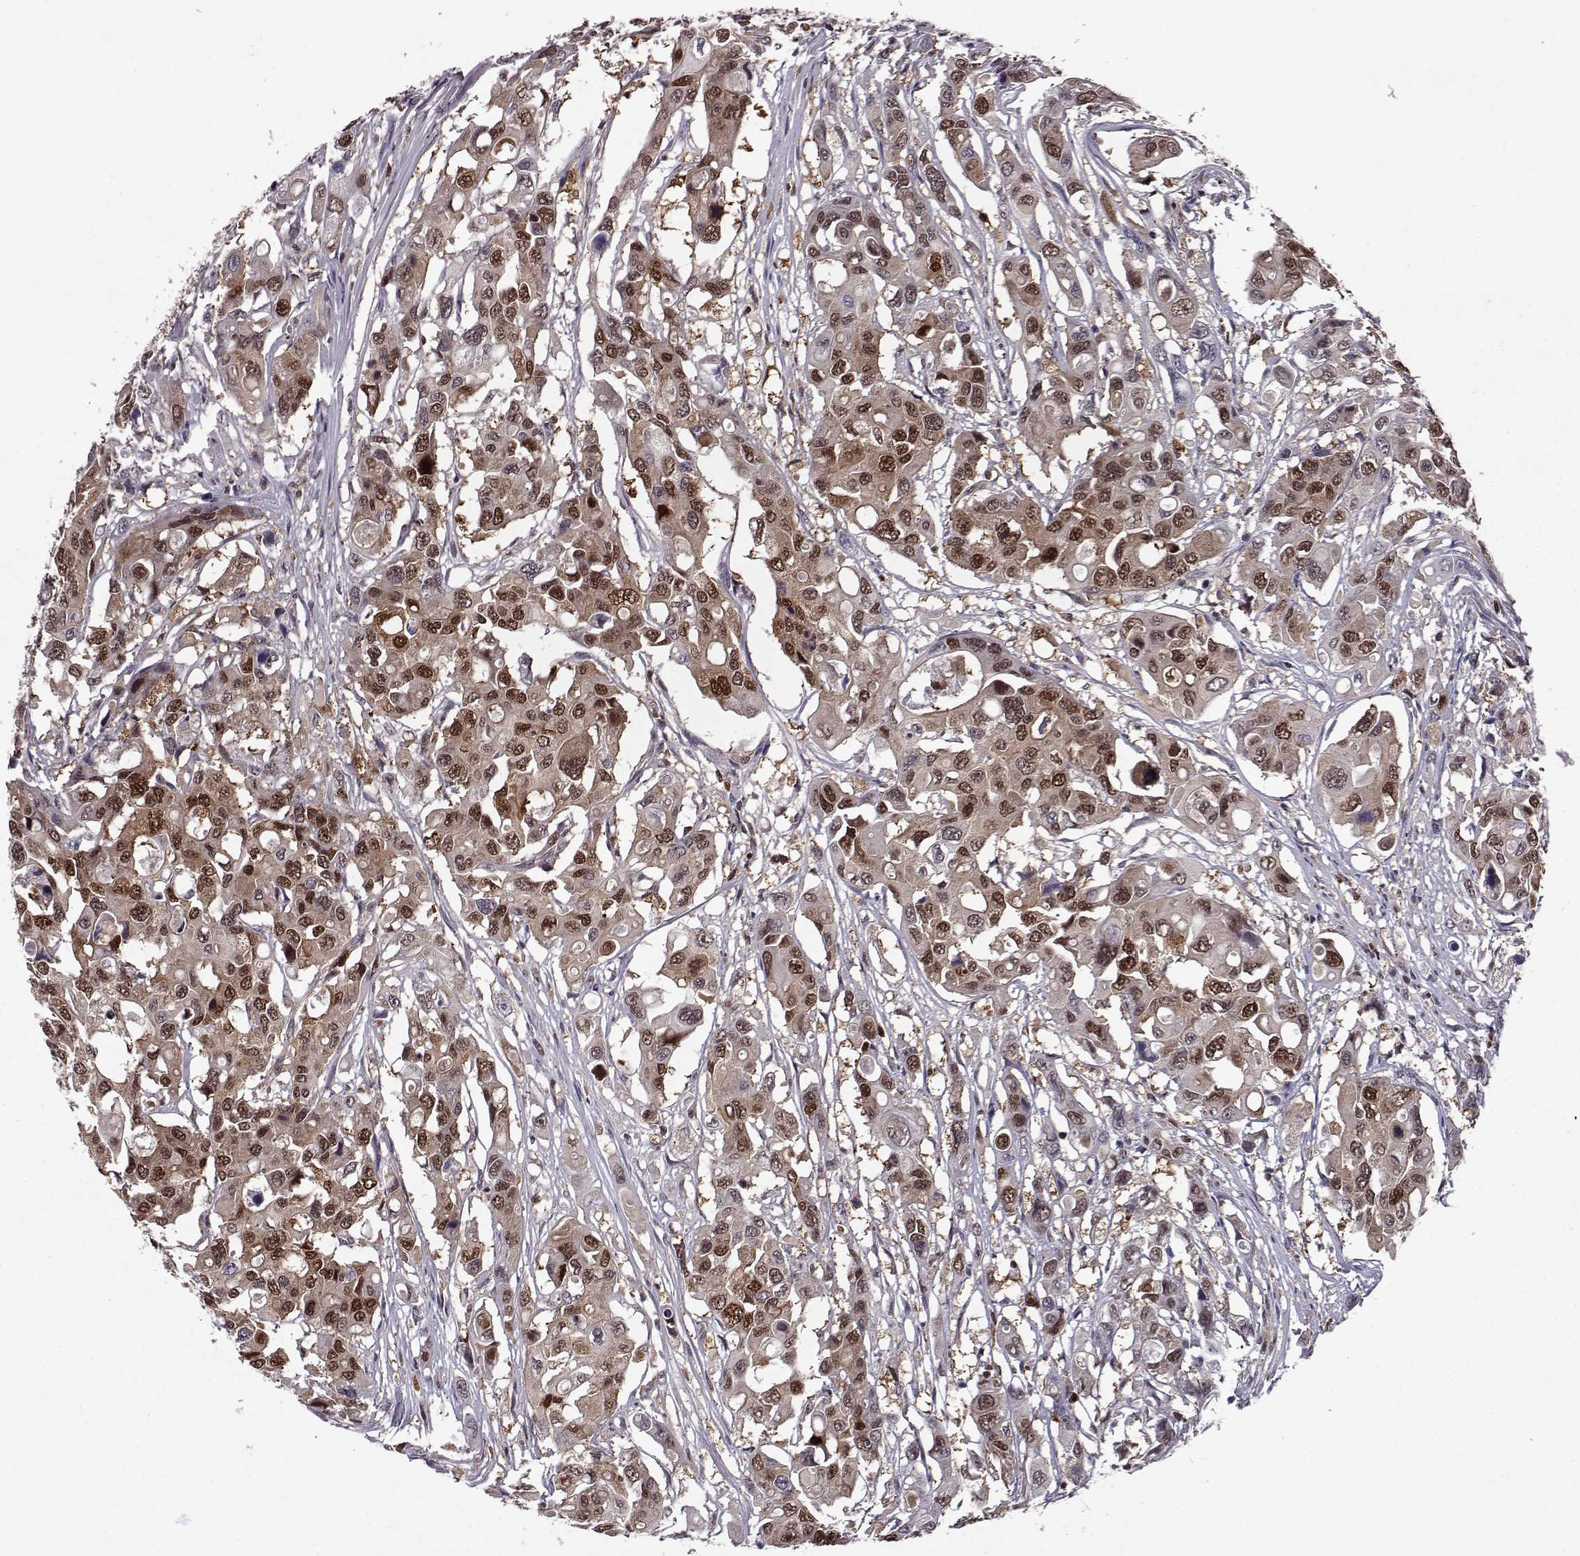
{"staining": {"intensity": "strong", "quantity": ">75%", "location": "cytoplasmic/membranous,nuclear"}, "tissue": "colorectal cancer", "cell_type": "Tumor cells", "image_type": "cancer", "snomed": [{"axis": "morphology", "description": "Adenocarcinoma, NOS"}, {"axis": "topography", "description": "Colon"}], "caption": "This micrograph demonstrates IHC staining of human colorectal cancer (adenocarcinoma), with high strong cytoplasmic/membranous and nuclear staining in about >75% of tumor cells.", "gene": "RANBP1", "patient": {"sex": "male", "age": 77}}